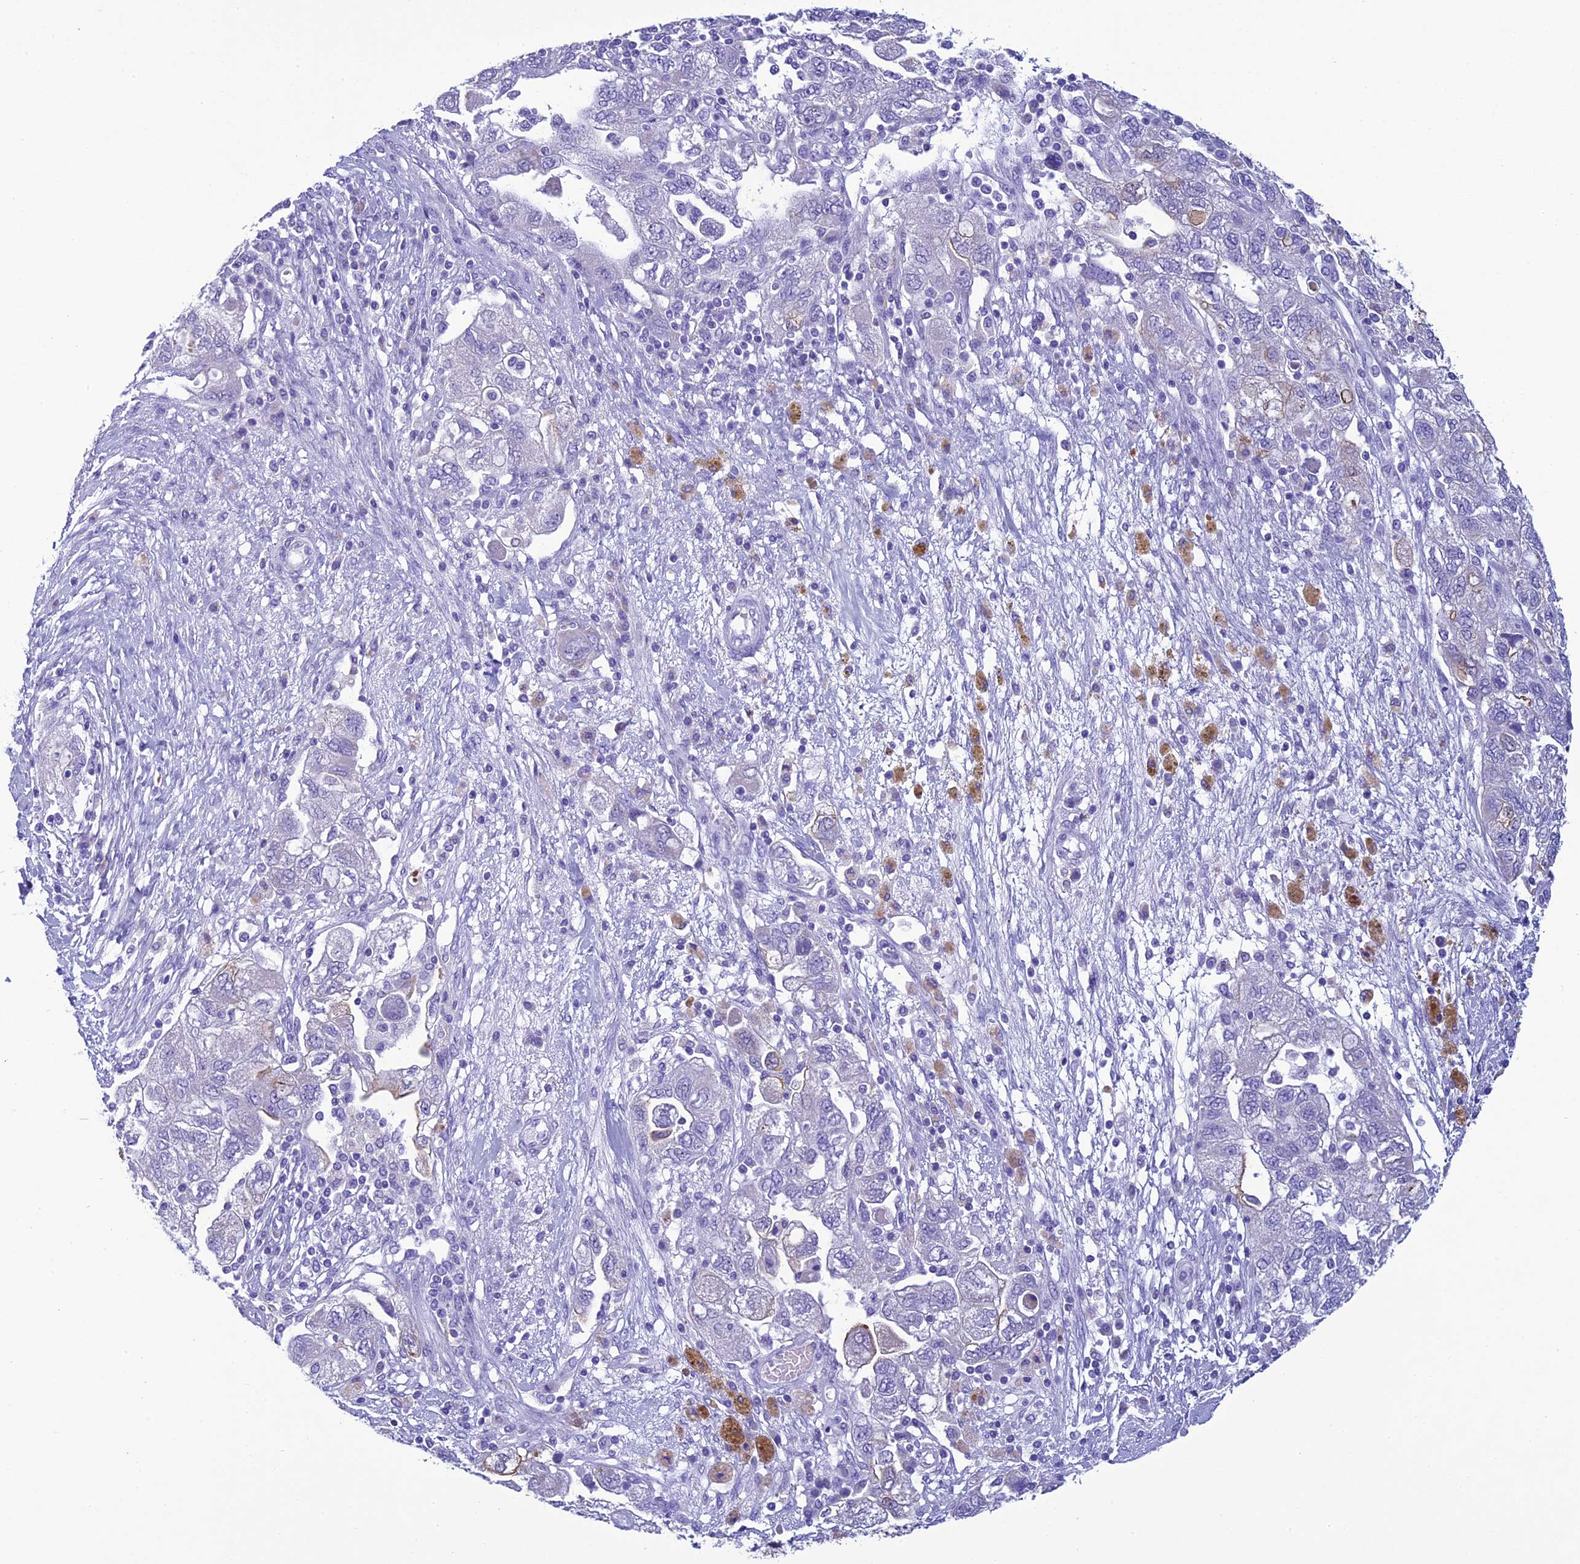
{"staining": {"intensity": "negative", "quantity": "none", "location": "none"}, "tissue": "ovarian cancer", "cell_type": "Tumor cells", "image_type": "cancer", "snomed": [{"axis": "morphology", "description": "Carcinoma, NOS"}, {"axis": "morphology", "description": "Cystadenocarcinoma, serous, NOS"}, {"axis": "topography", "description": "Ovary"}], "caption": "A histopathology image of ovarian cancer (serous cystadenocarcinoma) stained for a protein reveals no brown staining in tumor cells. The staining is performed using DAB brown chromogen with nuclei counter-stained in using hematoxylin.", "gene": "SCEL", "patient": {"sex": "female", "age": 69}}